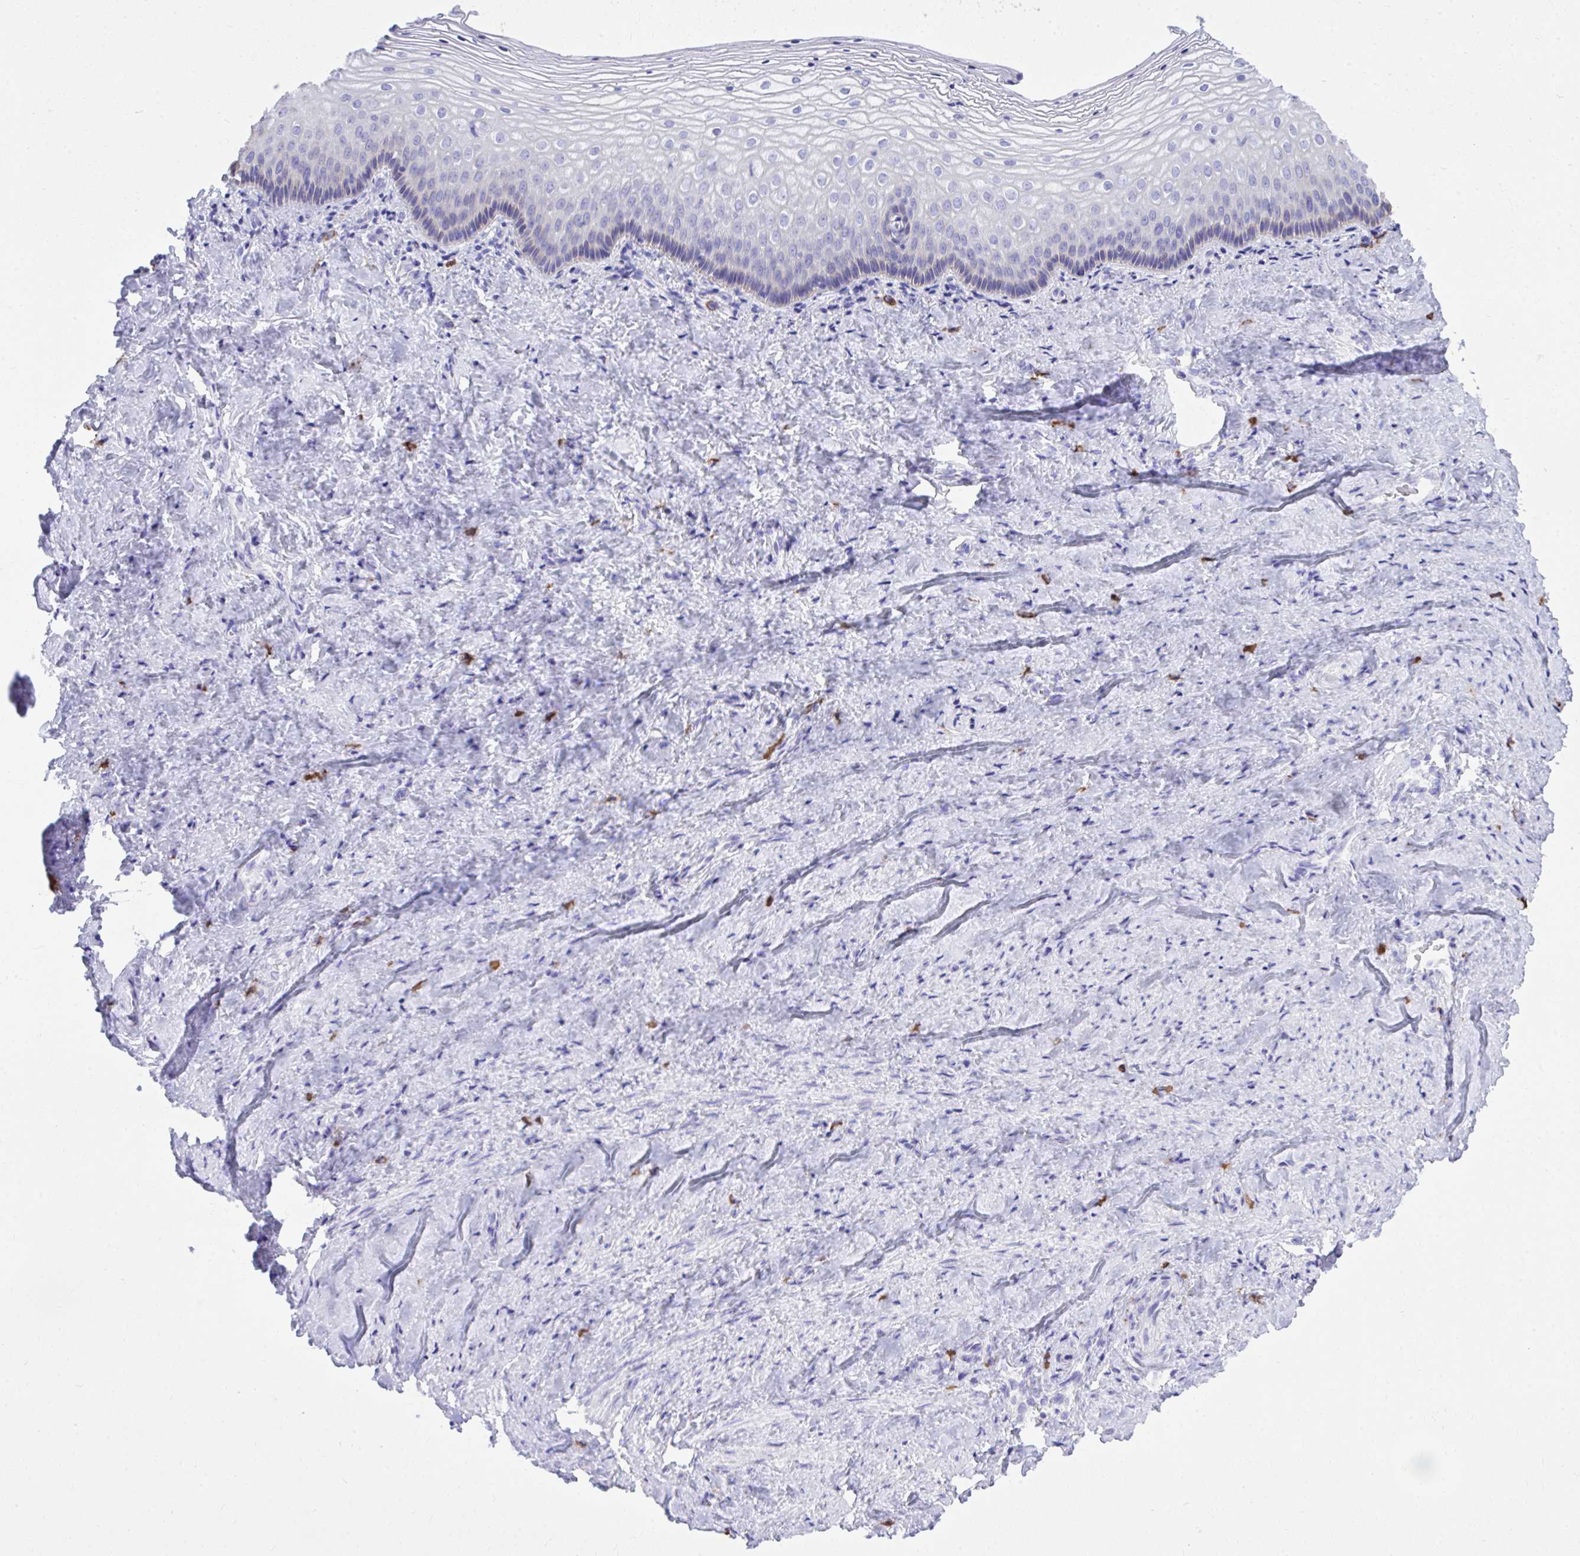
{"staining": {"intensity": "weak", "quantity": "<25%", "location": "cytoplasmic/membranous"}, "tissue": "vagina", "cell_type": "Squamous epithelial cells", "image_type": "normal", "snomed": [{"axis": "morphology", "description": "Normal tissue, NOS"}, {"axis": "topography", "description": "Vagina"}], "caption": "Micrograph shows no significant protein positivity in squamous epithelial cells of unremarkable vagina.", "gene": "PSD", "patient": {"sex": "female", "age": 45}}